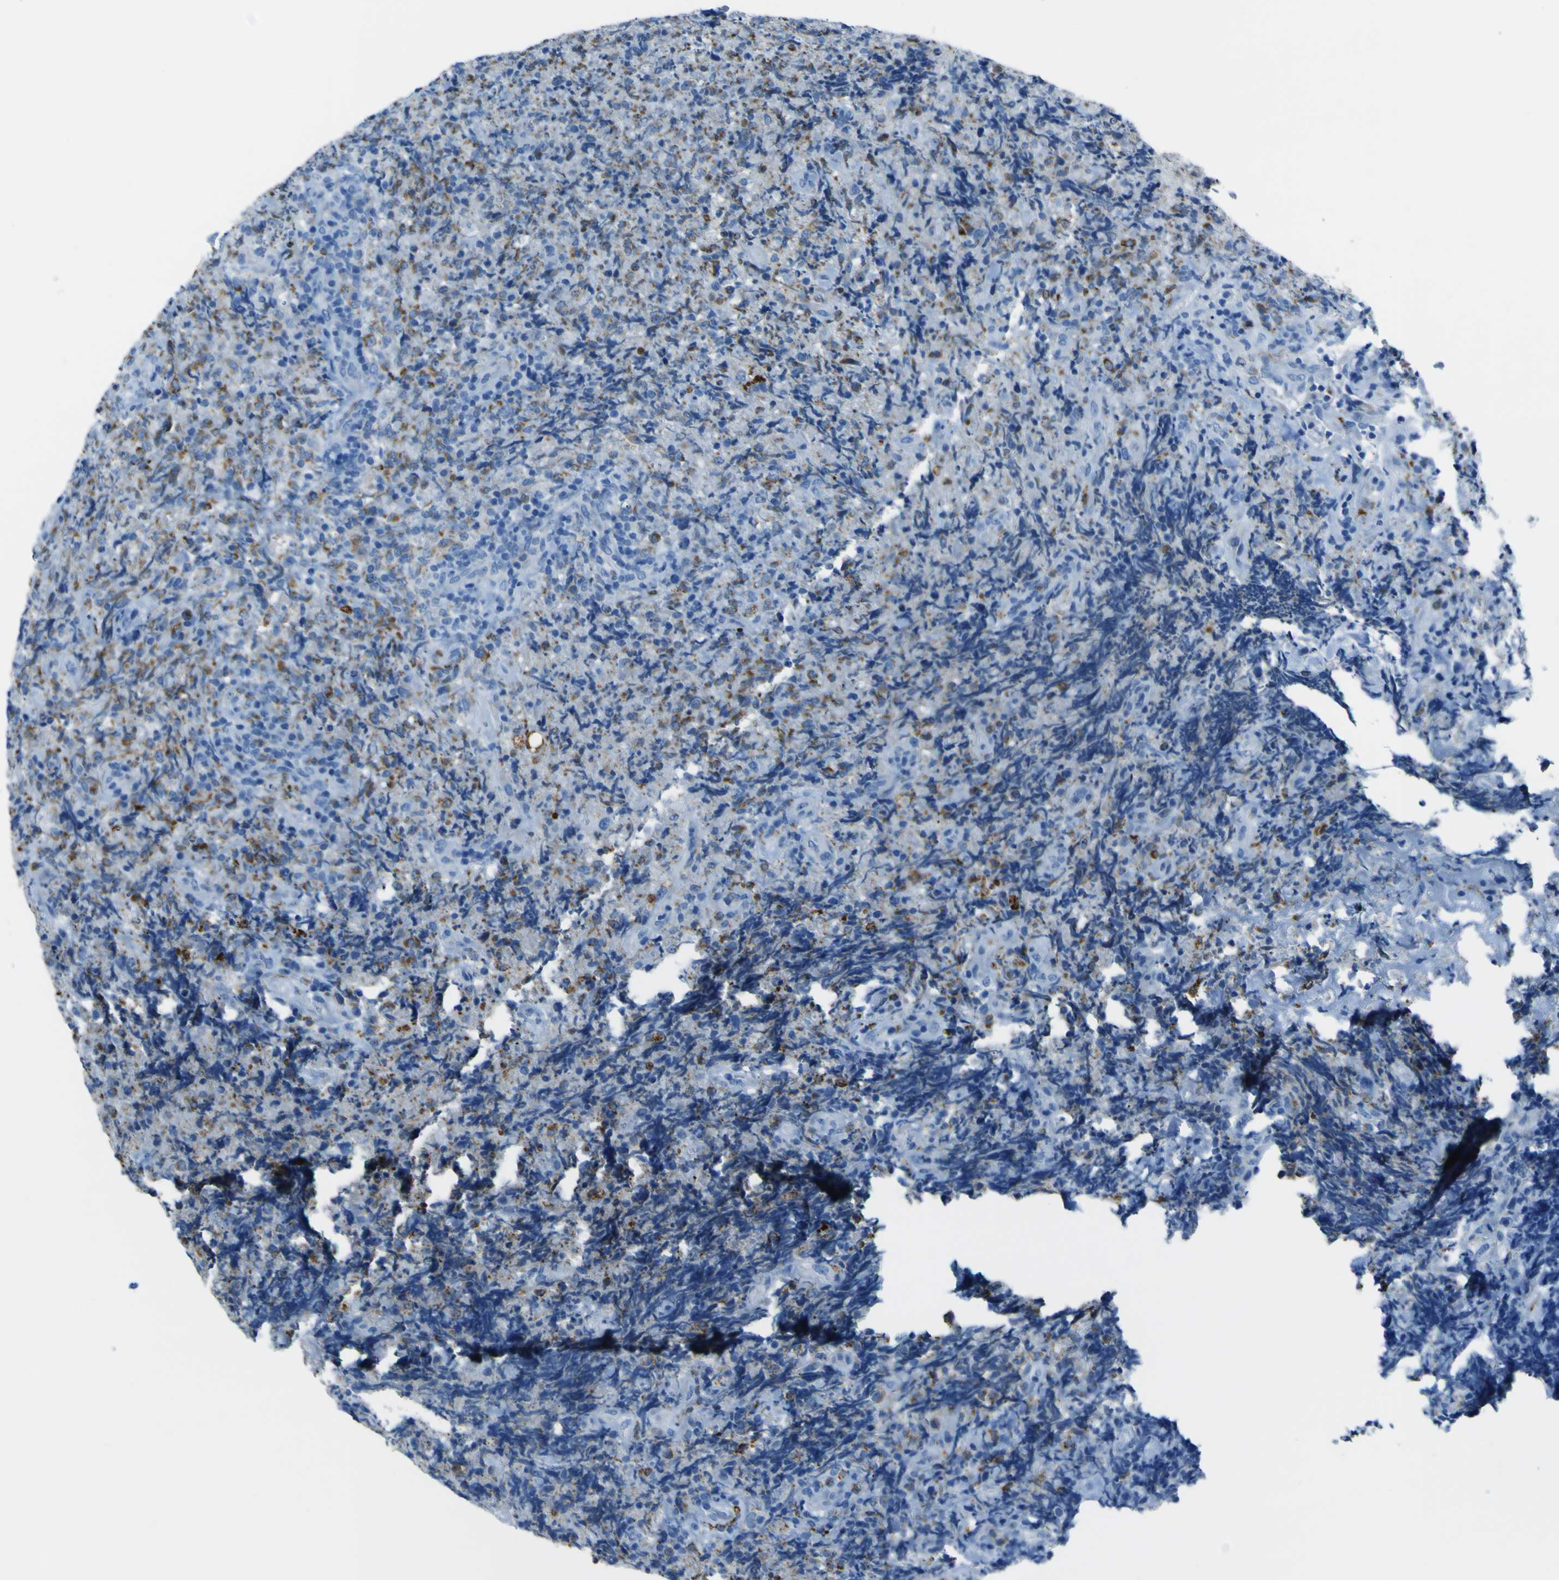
{"staining": {"intensity": "moderate", "quantity": "25%-75%", "location": "cytoplasmic/membranous"}, "tissue": "lymphoma", "cell_type": "Tumor cells", "image_type": "cancer", "snomed": [{"axis": "morphology", "description": "Malignant lymphoma, non-Hodgkin's type, High grade"}, {"axis": "topography", "description": "Tonsil"}], "caption": "IHC photomicrograph of neoplastic tissue: human lymphoma stained using immunohistochemistry demonstrates medium levels of moderate protein expression localized specifically in the cytoplasmic/membranous of tumor cells, appearing as a cytoplasmic/membranous brown color.", "gene": "ACSL1", "patient": {"sex": "female", "age": 36}}